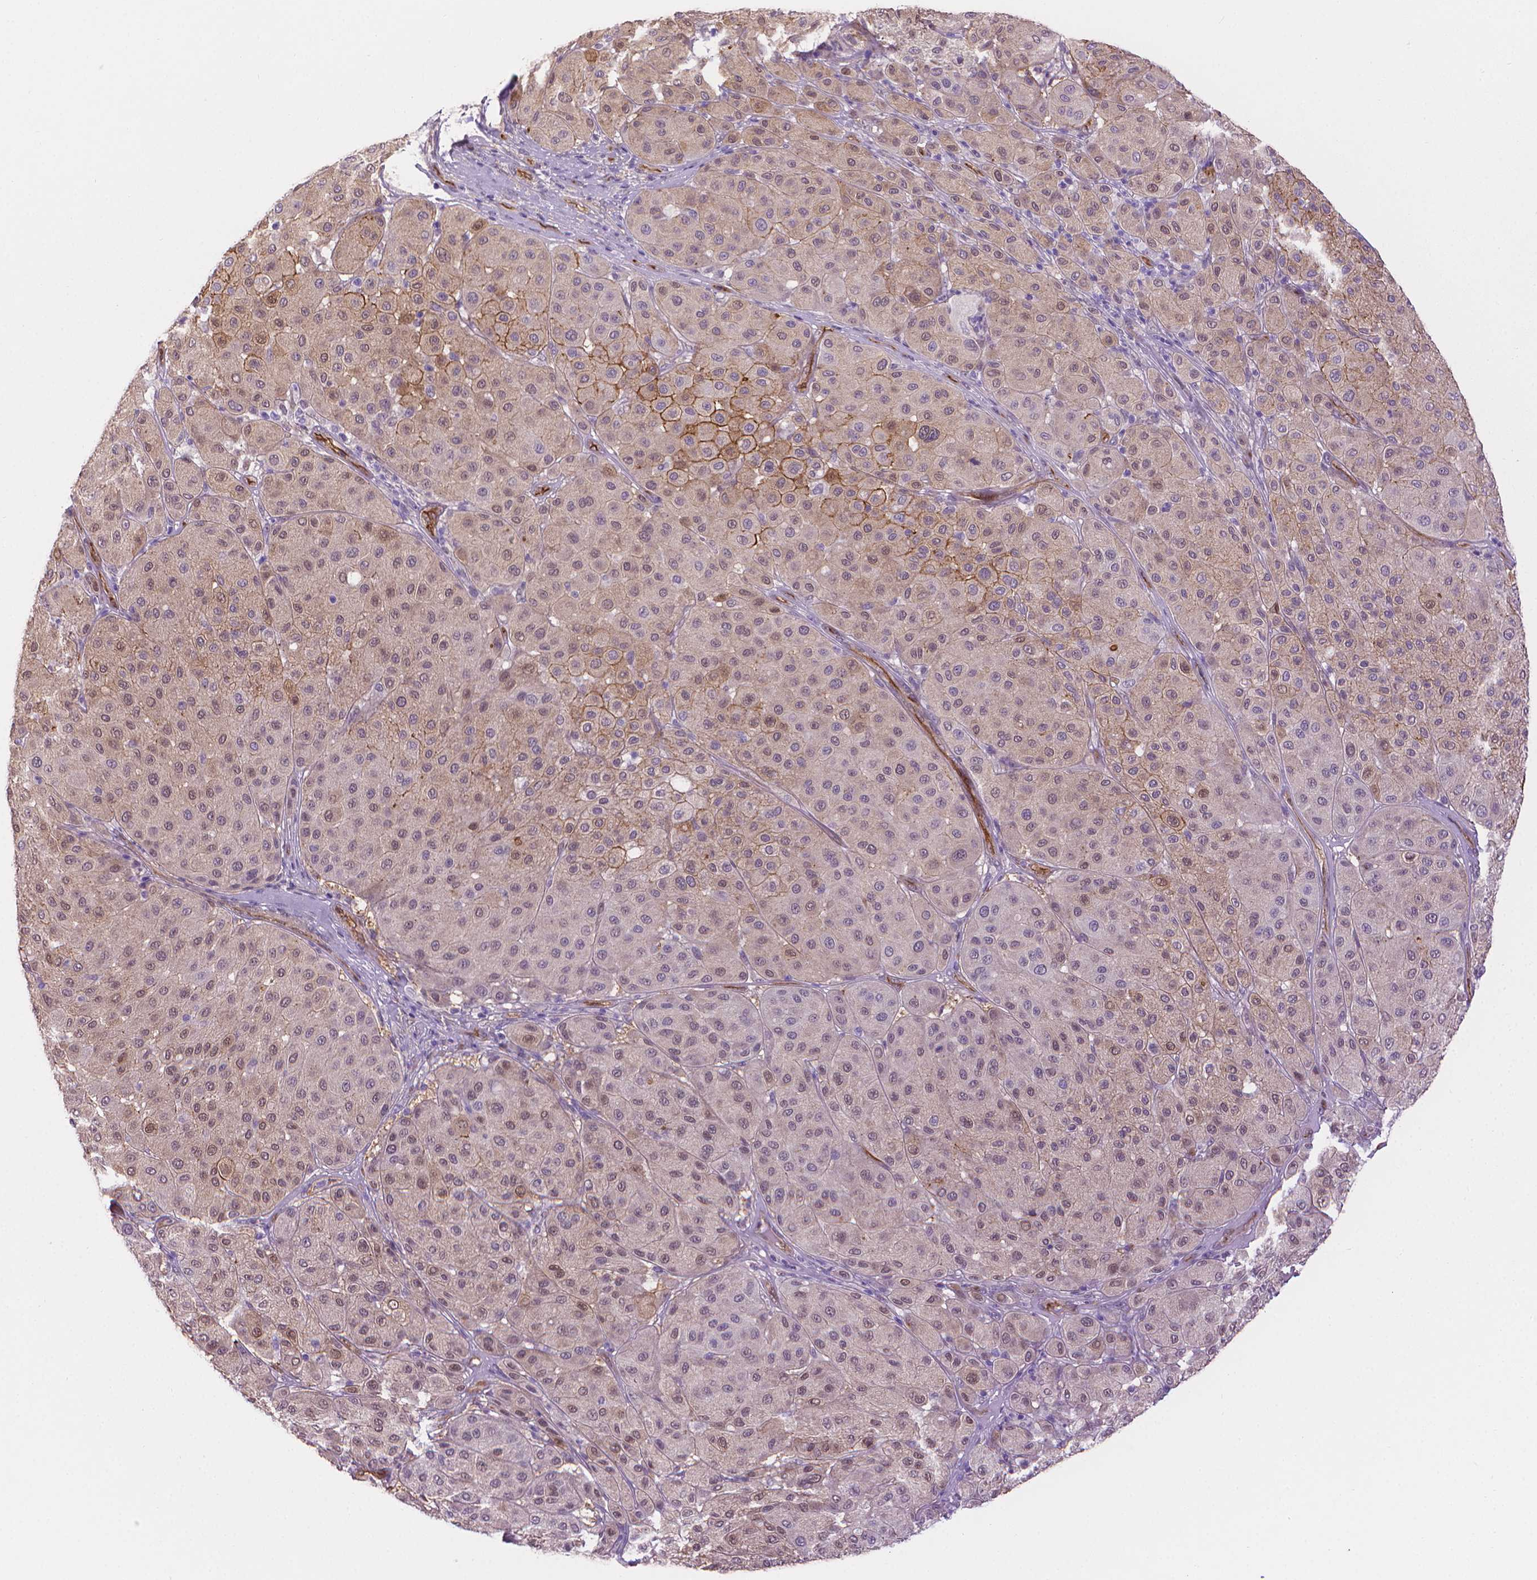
{"staining": {"intensity": "weak", "quantity": "25%-75%", "location": "cytoplasmic/membranous,nuclear"}, "tissue": "melanoma", "cell_type": "Tumor cells", "image_type": "cancer", "snomed": [{"axis": "morphology", "description": "Malignant melanoma, Metastatic site"}, {"axis": "topography", "description": "Smooth muscle"}], "caption": "Malignant melanoma (metastatic site) stained for a protein shows weak cytoplasmic/membranous and nuclear positivity in tumor cells.", "gene": "CLIC4", "patient": {"sex": "male", "age": 41}}